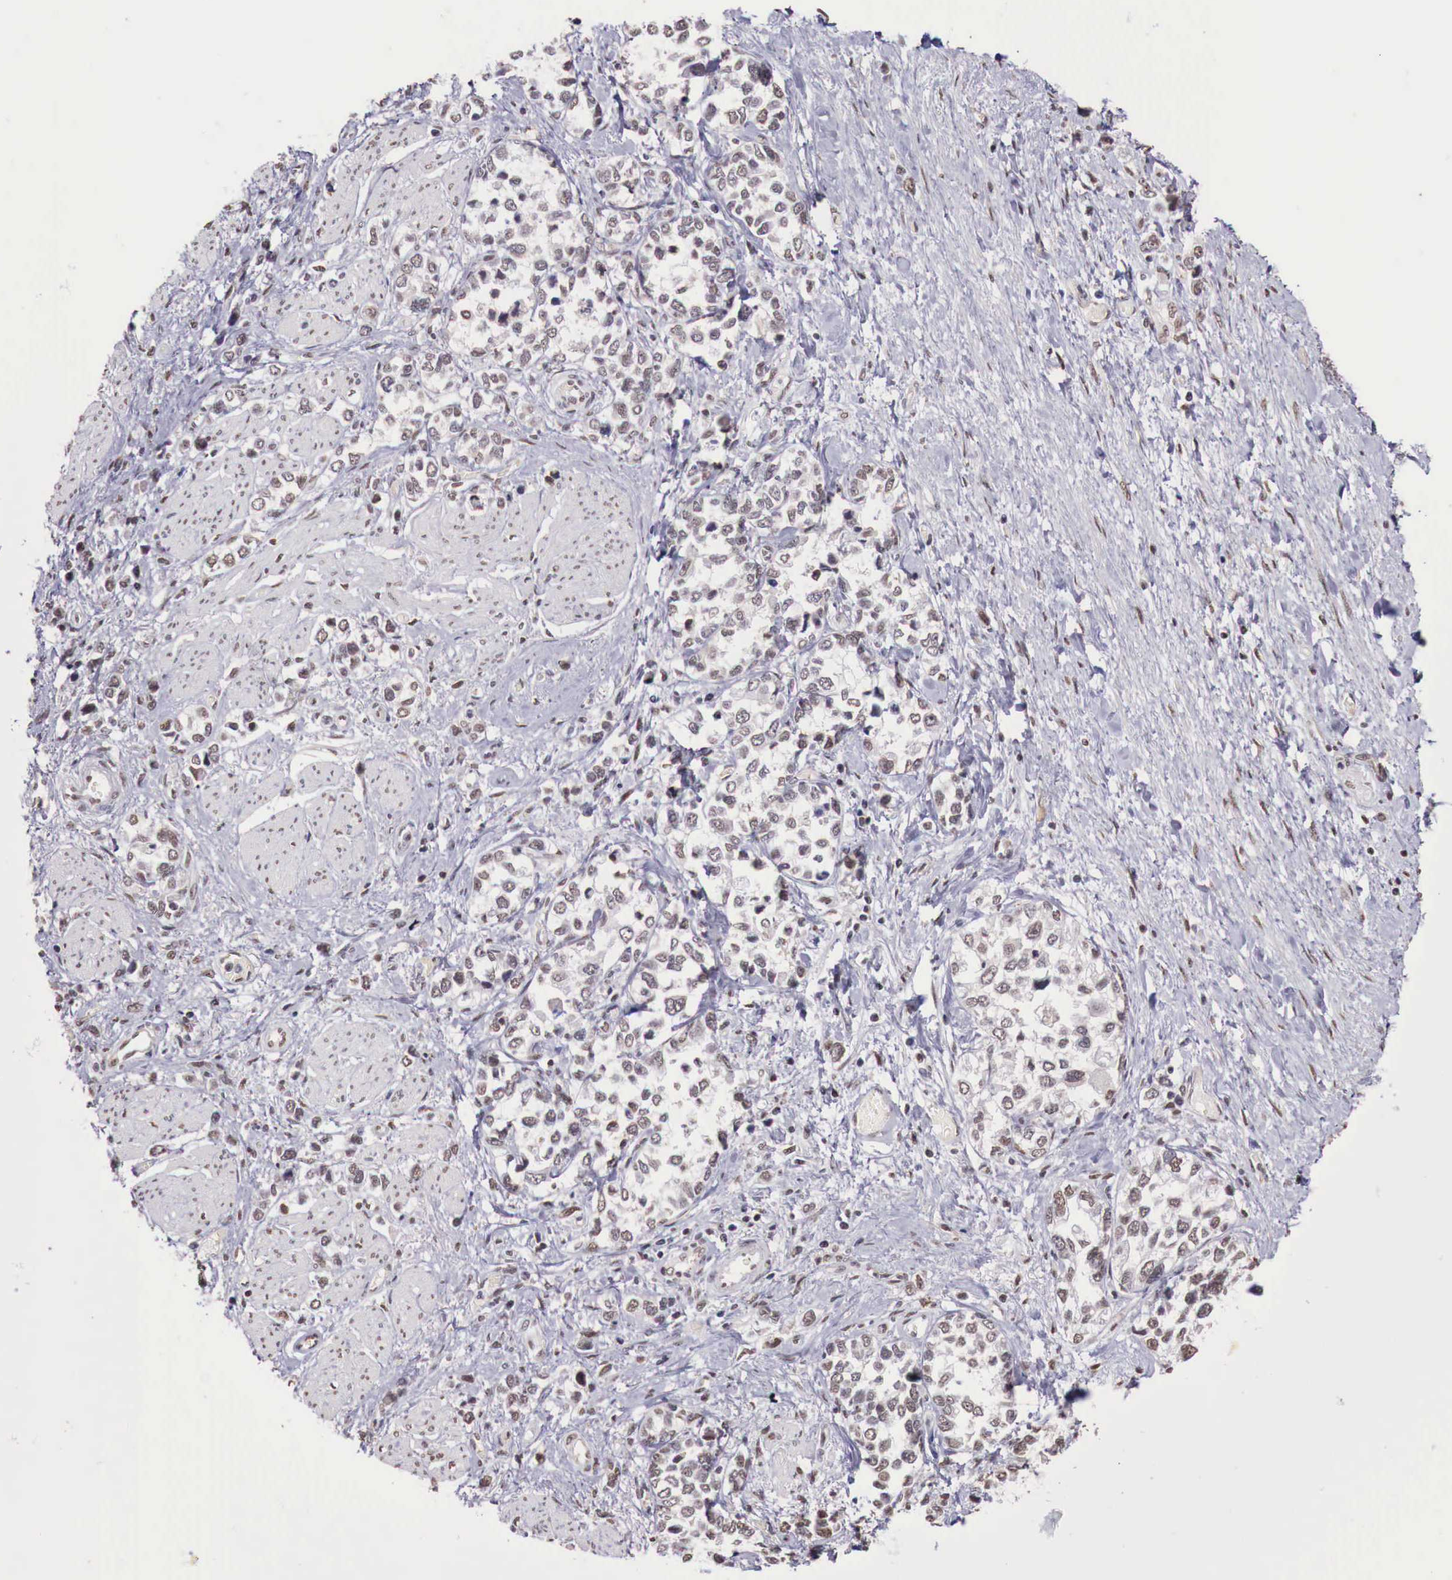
{"staining": {"intensity": "weak", "quantity": "25%-75%", "location": "nuclear"}, "tissue": "stomach cancer", "cell_type": "Tumor cells", "image_type": "cancer", "snomed": [{"axis": "morphology", "description": "Adenocarcinoma, NOS"}, {"axis": "topography", "description": "Stomach, upper"}], "caption": "Immunohistochemical staining of stomach adenocarcinoma exhibits low levels of weak nuclear positivity in about 25%-75% of tumor cells.", "gene": "FOXP2", "patient": {"sex": "male", "age": 76}}